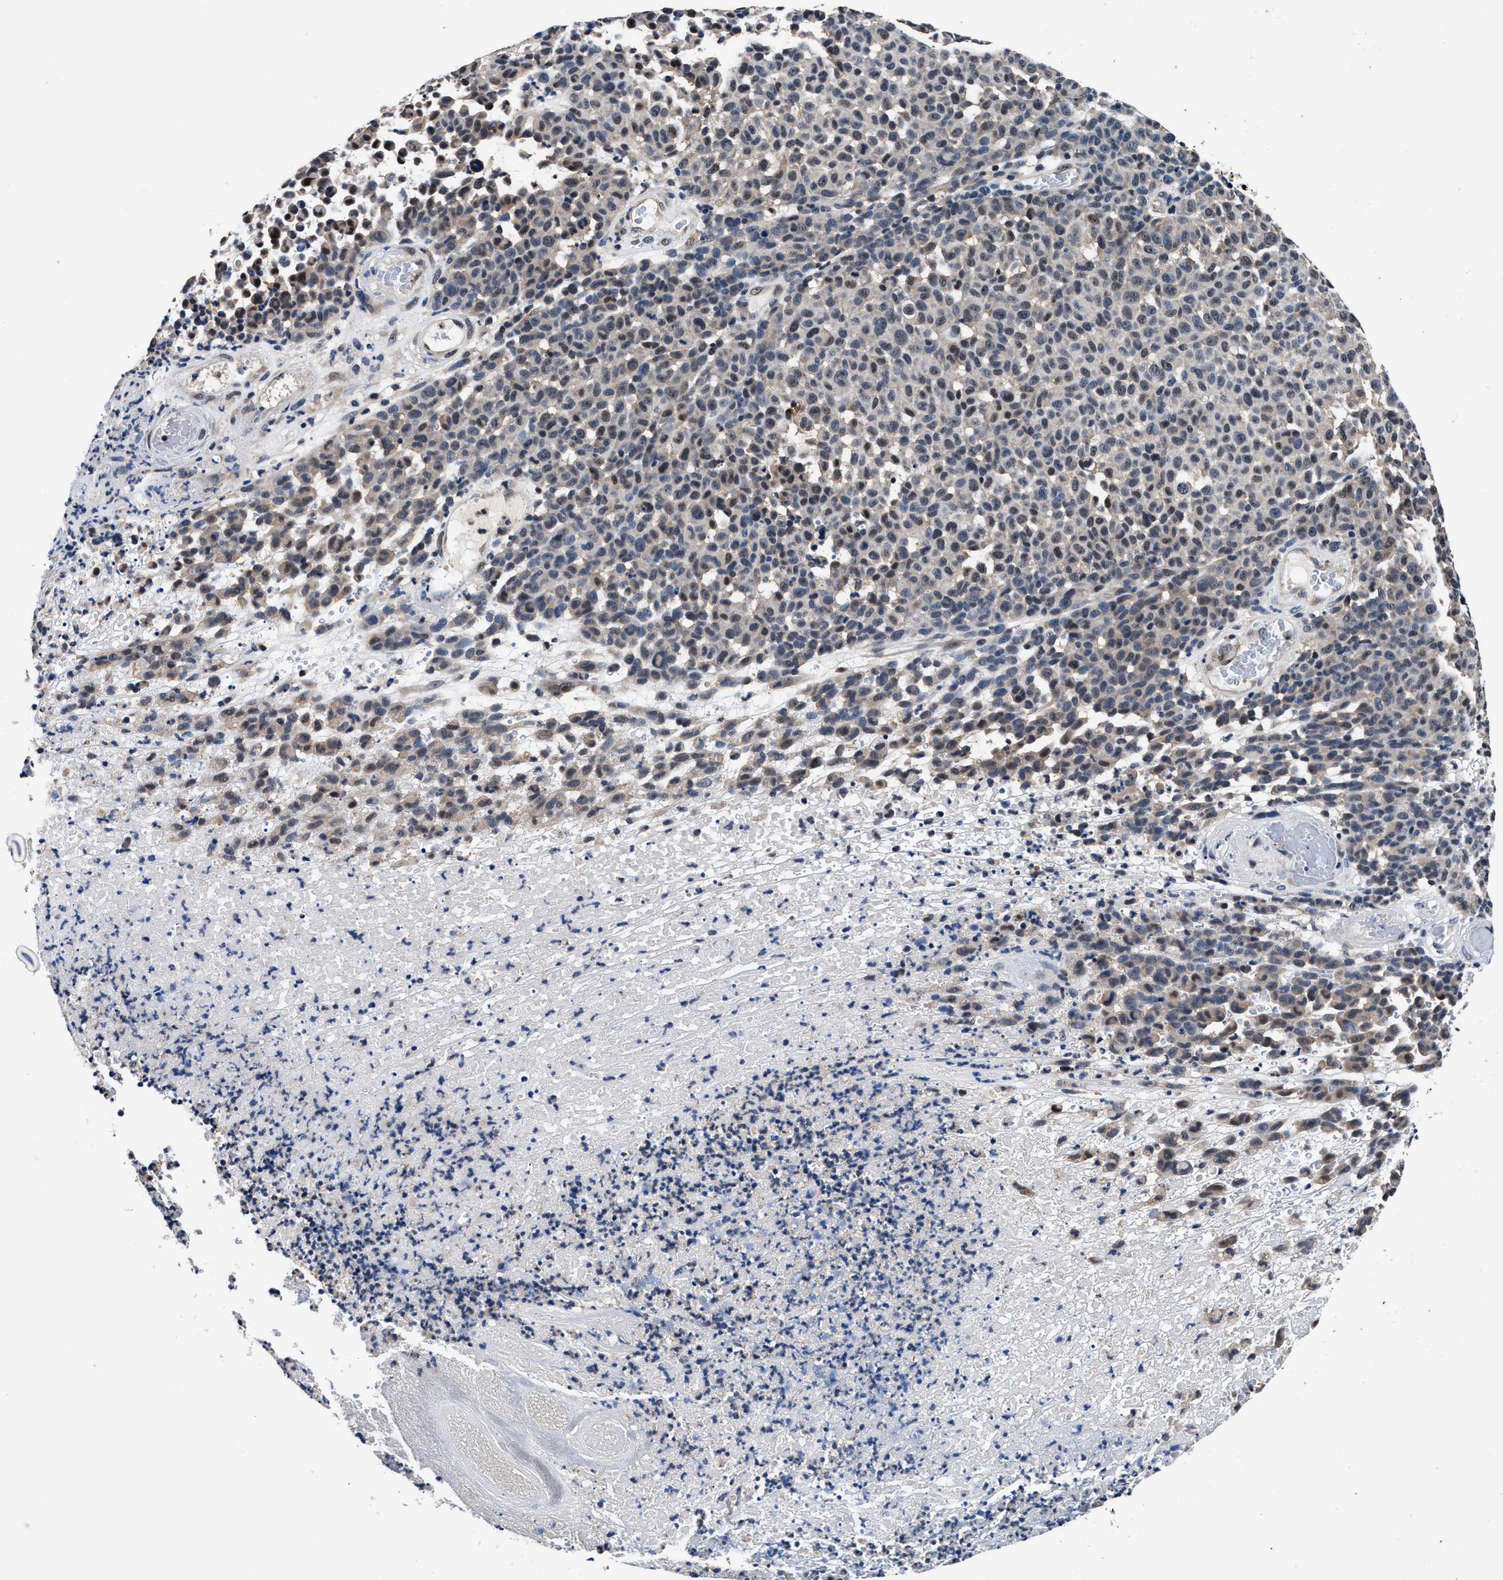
{"staining": {"intensity": "weak", "quantity": "25%-75%", "location": "cytoplasmic/membranous,nuclear"}, "tissue": "melanoma", "cell_type": "Tumor cells", "image_type": "cancer", "snomed": [{"axis": "morphology", "description": "Malignant melanoma, NOS"}, {"axis": "topography", "description": "Skin"}], "caption": "There is low levels of weak cytoplasmic/membranous and nuclear positivity in tumor cells of malignant melanoma, as demonstrated by immunohistochemical staining (brown color).", "gene": "USP16", "patient": {"sex": "male", "age": 59}}